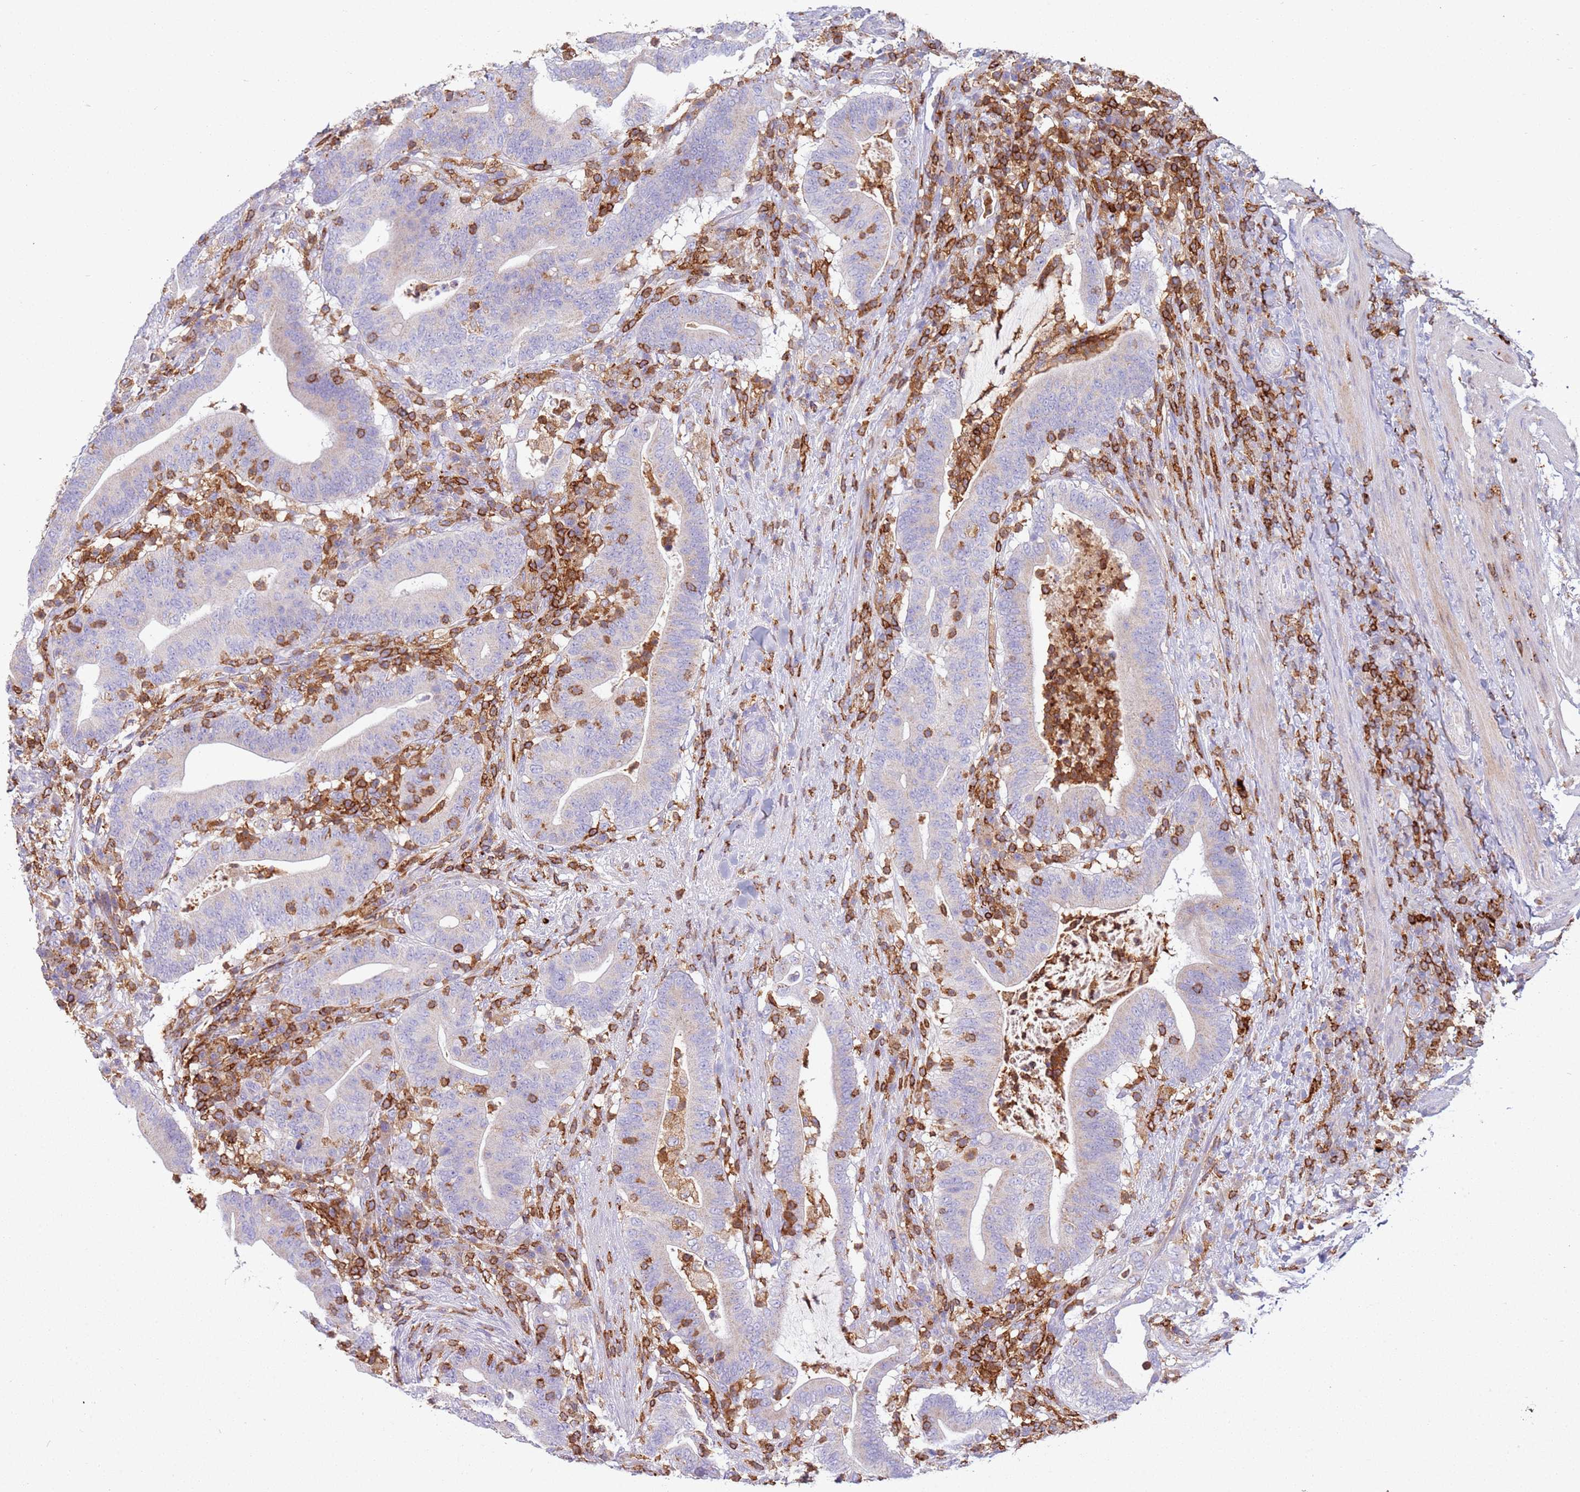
{"staining": {"intensity": "negative", "quantity": "none", "location": "none"}, "tissue": "colorectal cancer", "cell_type": "Tumor cells", "image_type": "cancer", "snomed": [{"axis": "morphology", "description": "Adenocarcinoma, NOS"}, {"axis": "topography", "description": "Colon"}], "caption": "Tumor cells show no significant protein positivity in colorectal cancer (adenocarcinoma). (DAB immunohistochemistry (IHC), high magnification).", "gene": "TTPAL", "patient": {"sex": "female", "age": 66}}